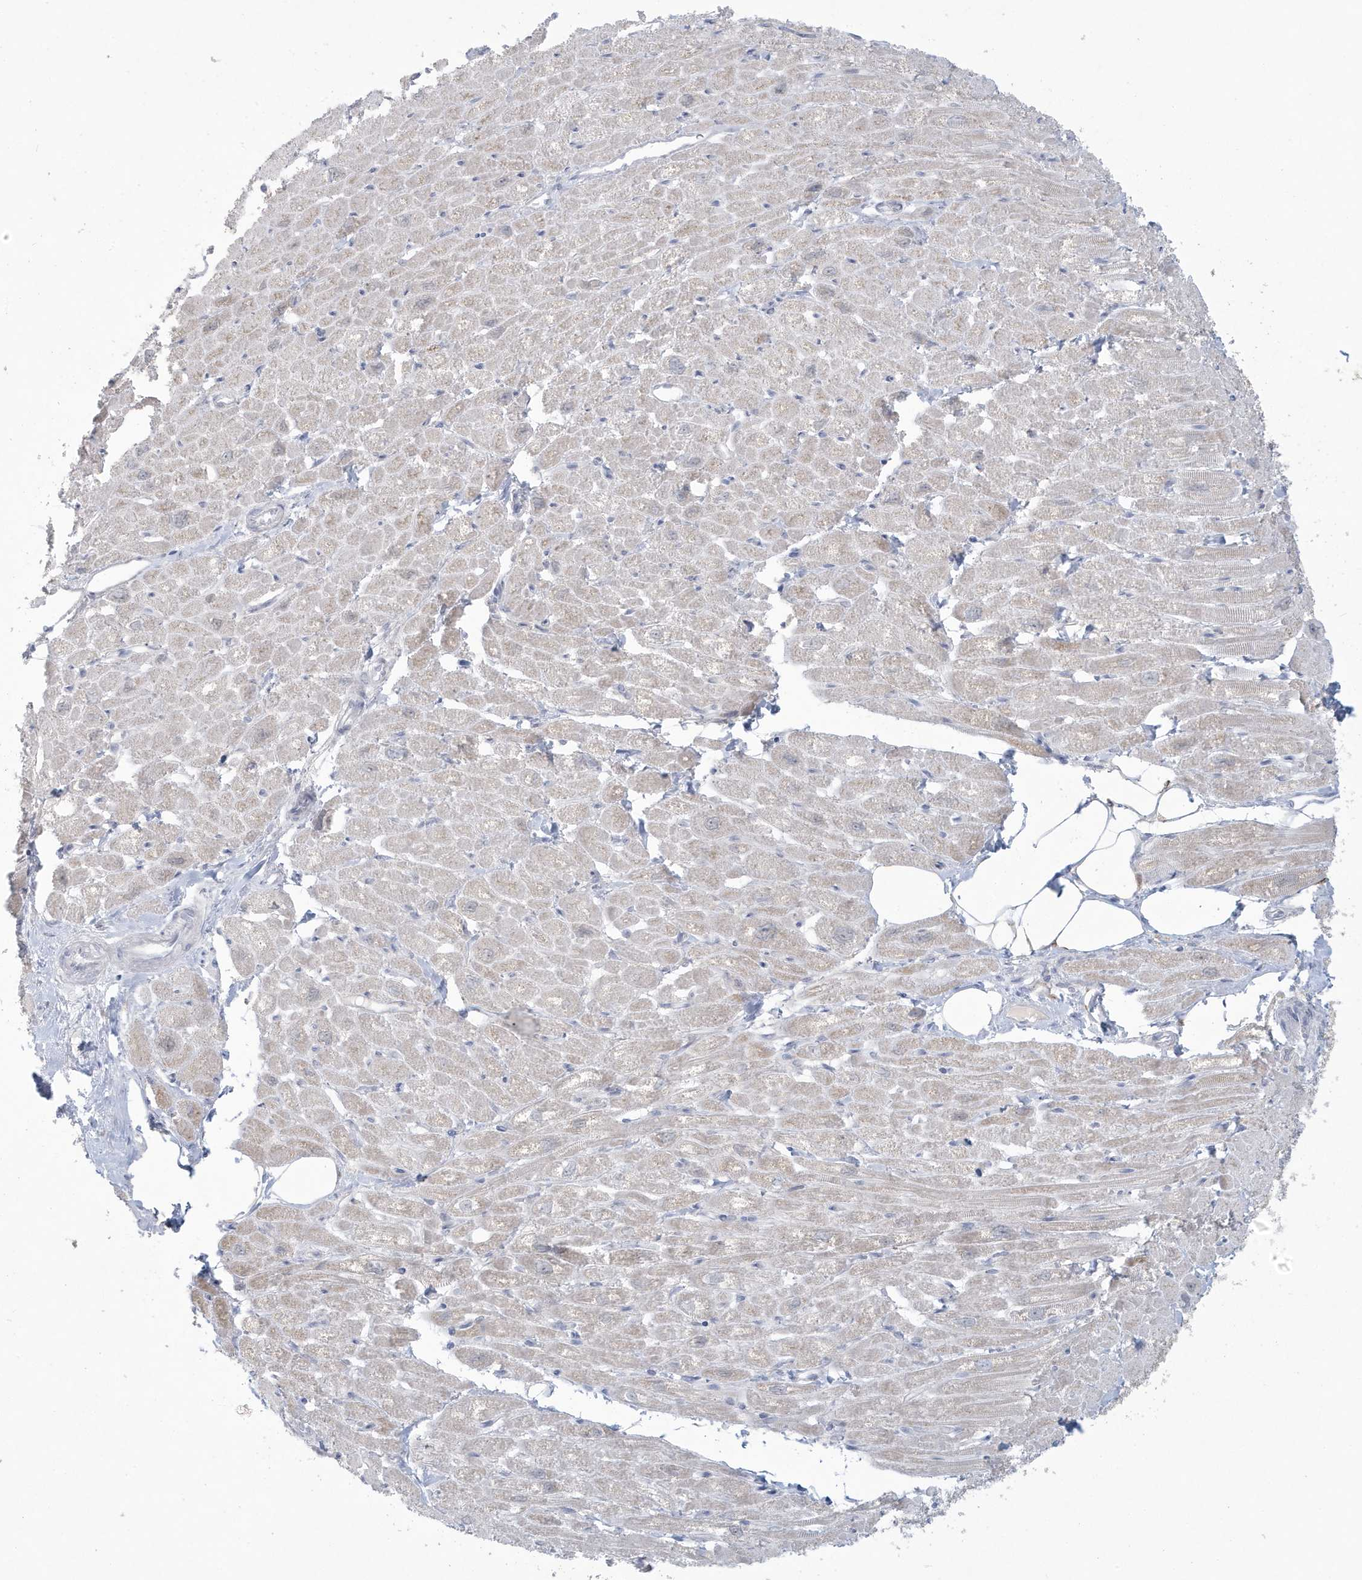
{"staining": {"intensity": "weak", "quantity": "<25%", "location": "cytoplasmic/membranous"}, "tissue": "heart muscle", "cell_type": "Cardiomyocytes", "image_type": "normal", "snomed": [{"axis": "morphology", "description": "Normal tissue, NOS"}, {"axis": "topography", "description": "Heart"}], "caption": "An immunohistochemistry (IHC) histopathology image of unremarkable heart muscle is shown. There is no staining in cardiomyocytes of heart muscle.", "gene": "HERC6", "patient": {"sex": "male", "age": 50}}